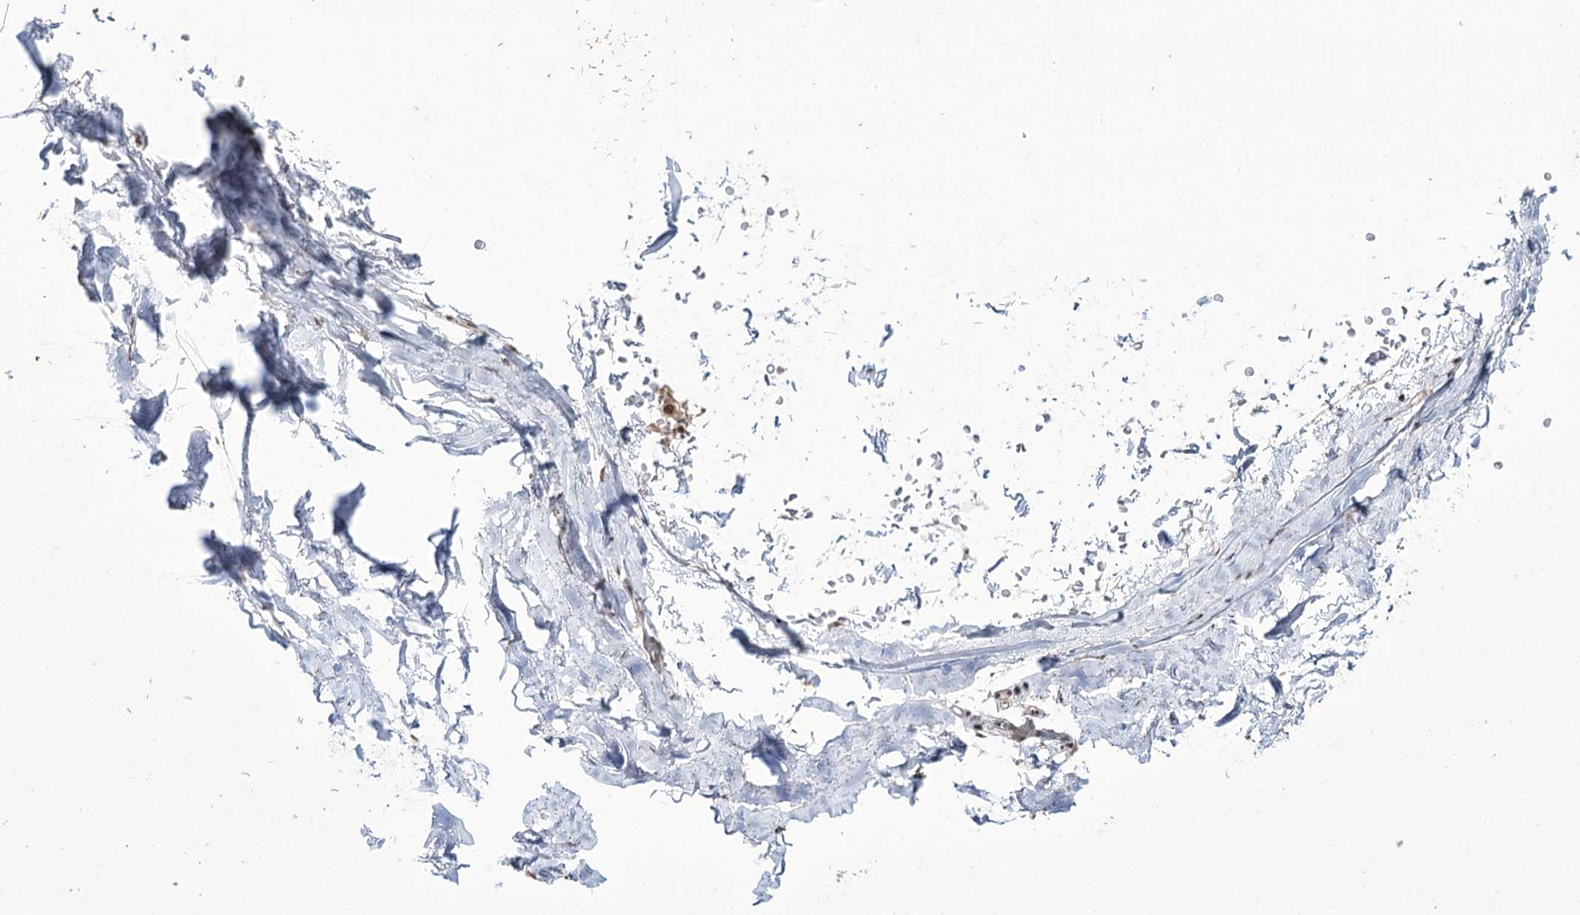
{"staining": {"intensity": "moderate", "quantity": ">75%", "location": "nuclear"}, "tissue": "adipose tissue", "cell_type": "Adipocytes", "image_type": "normal", "snomed": [{"axis": "morphology", "description": "Normal tissue, NOS"}, {"axis": "topography", "description": "Lymph node"}, {"axis": "topography", "description": "Bronchus"}], "caption": "Approximately >75% of adipocytes in unremarkable human adipose tissue demonstrate moderate nuclear protein staining as visualized by brown immunohistochemical staining.", "gene": "ERCC3", "patient": {"sex": "male", "age": 63}}